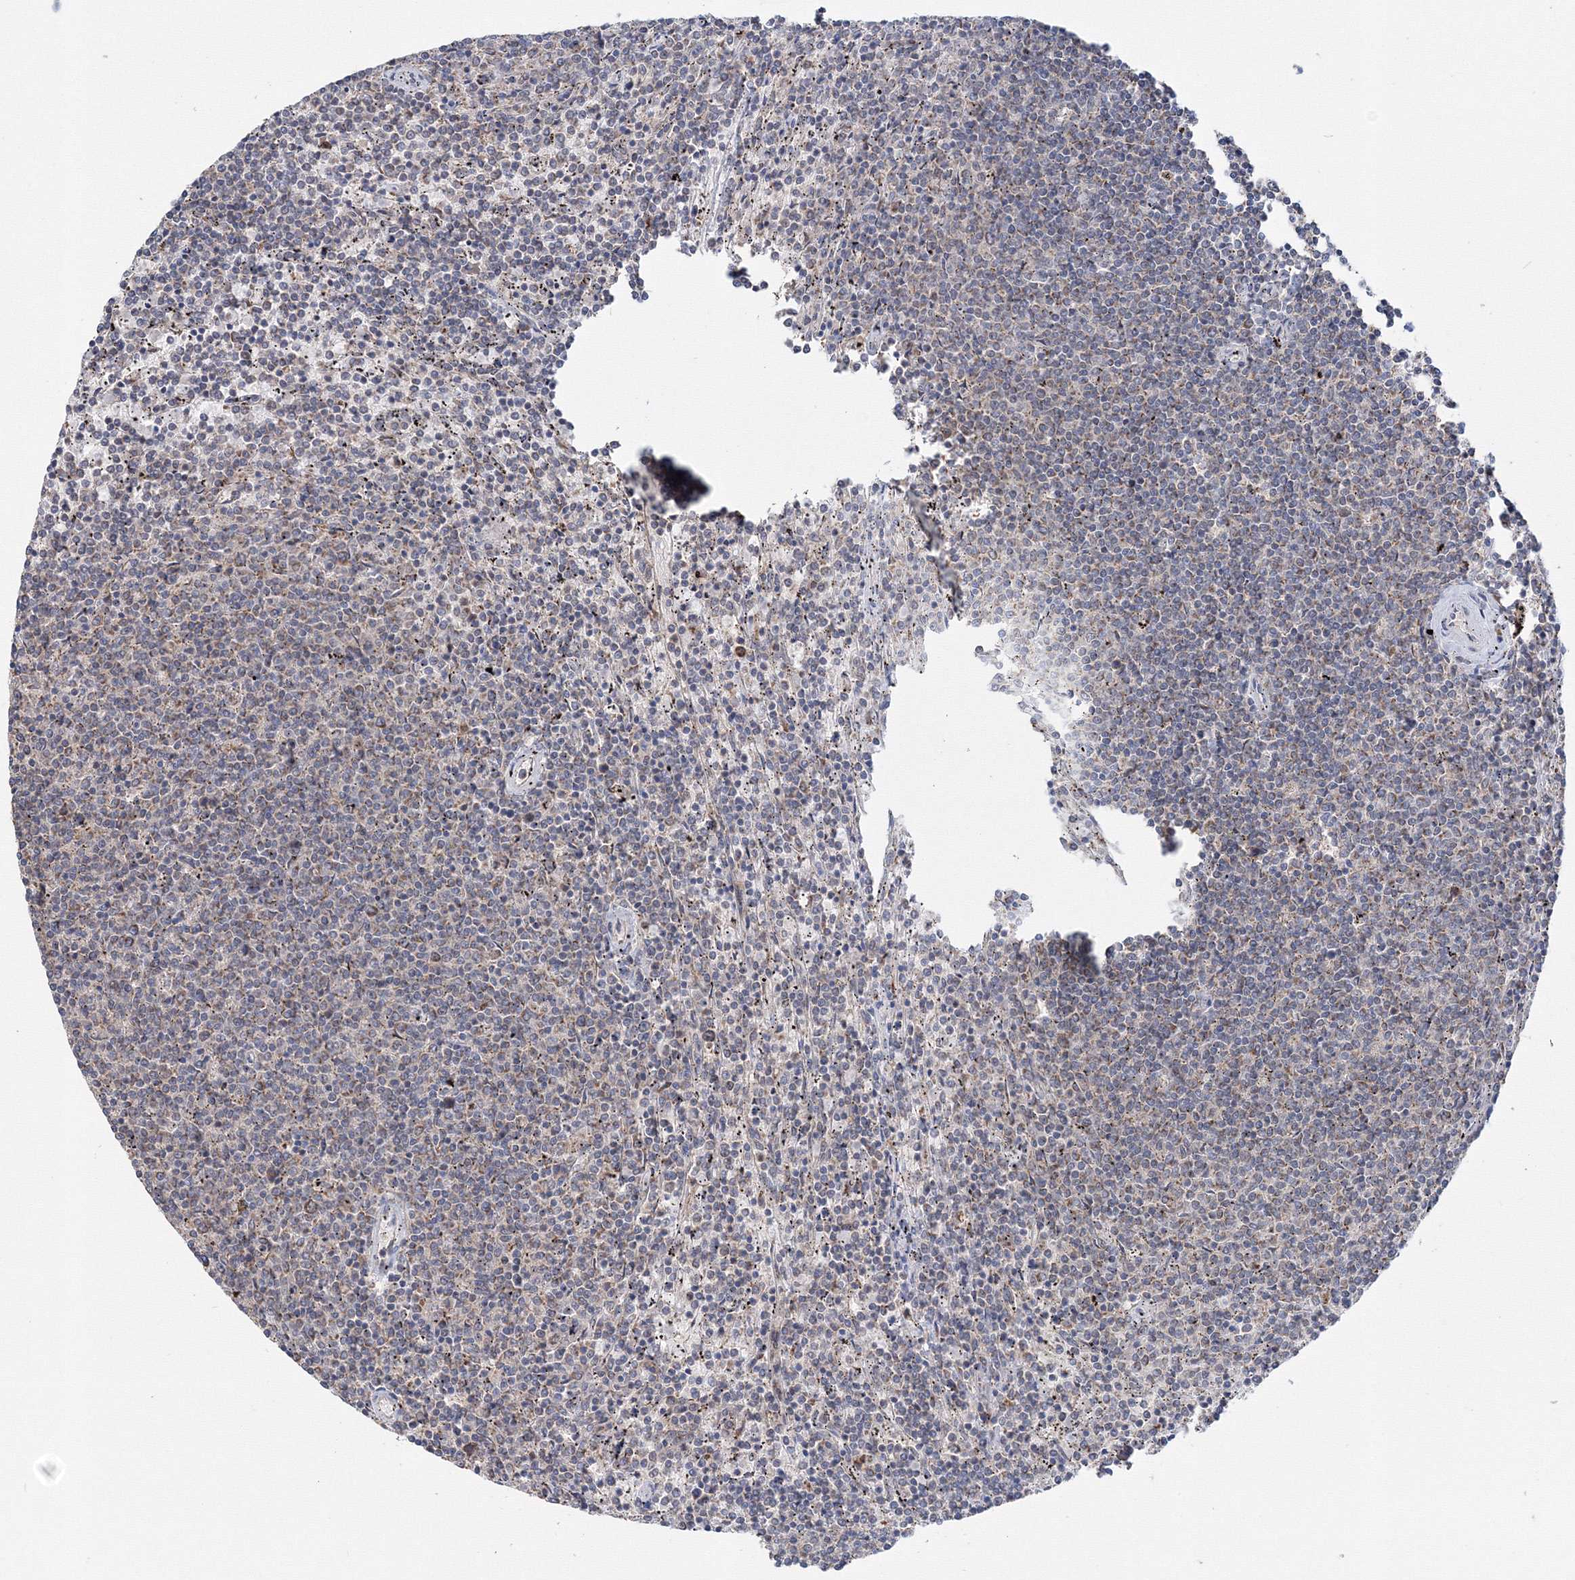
{"staining": {"intensity": "negative", "quantity": "none", "location": "none"}, "tissue": "lymphoma", "cell_type": "Tumor cells", "image_type": "cancer", "snomed": [{"axis": "morphology", "description": "Malignant lymphoma, non-Hodgkin's type, Low grade"}, {"axis": "topography", "description": "Spleen"}], "caption": "This is a image of immunohistochemistry (IHC) staining of lymphoma, which shows no staining in tumor cells. Nuclei are stained in blue.", "gene": "PEX13", "patient": {"sex": "female", "age": 50}}